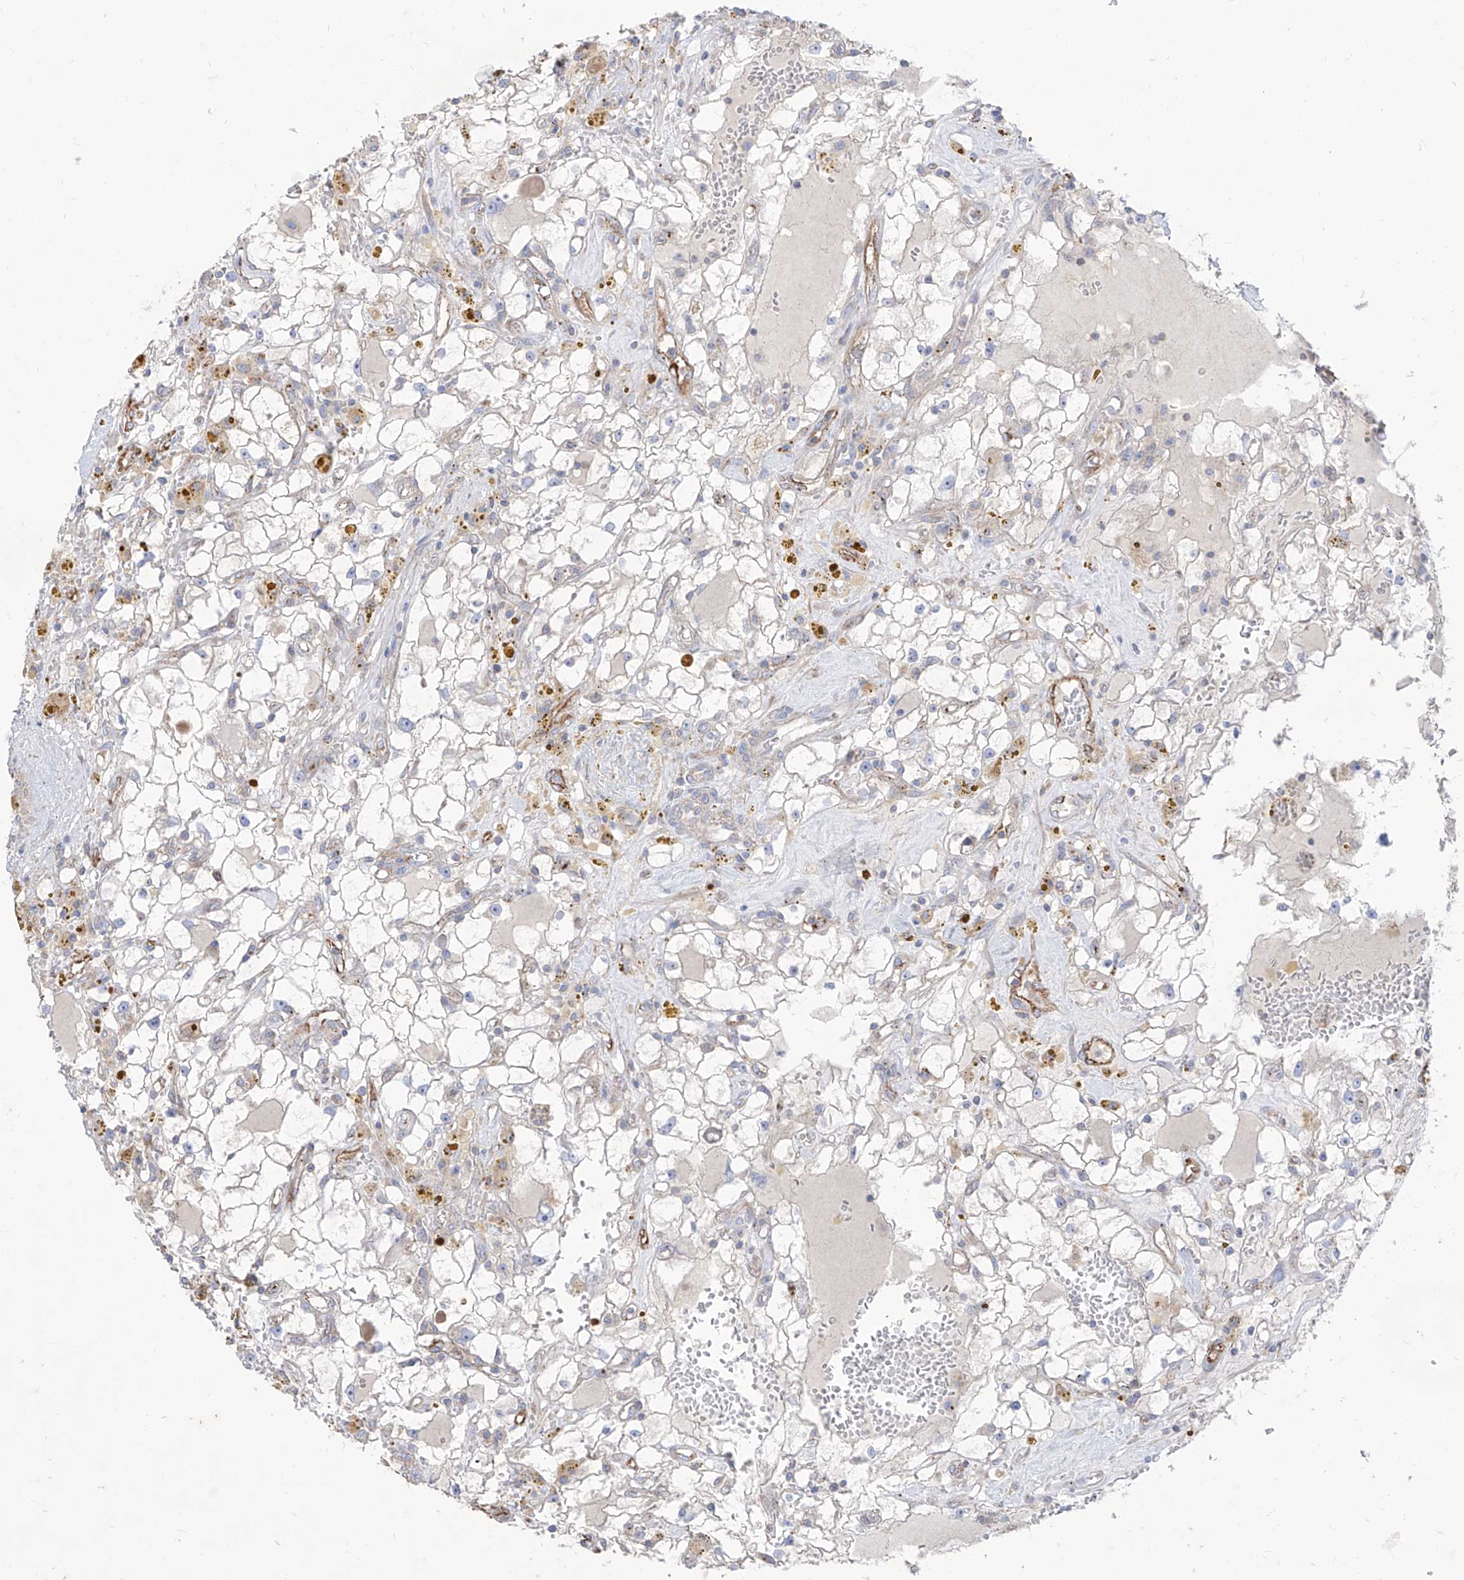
{"staining": {"intensity": "negative", "quantity": "none", "location": "none"}, "tissue": "renal cancer", "cell_type": "Tumor cells", "image_type": "cancer", "snomed": [{"axis": "morphology", "description": "Adenocarcinoma, NOS"}, {"axis": "topography", "description": "Kidney"}], "caption": "The photomicrograph shows no significant positivity in tumor cells of adenocarcinoma (renal).", "gene": "C1orf74", "patient": {"sex": "male", "age": 56}}